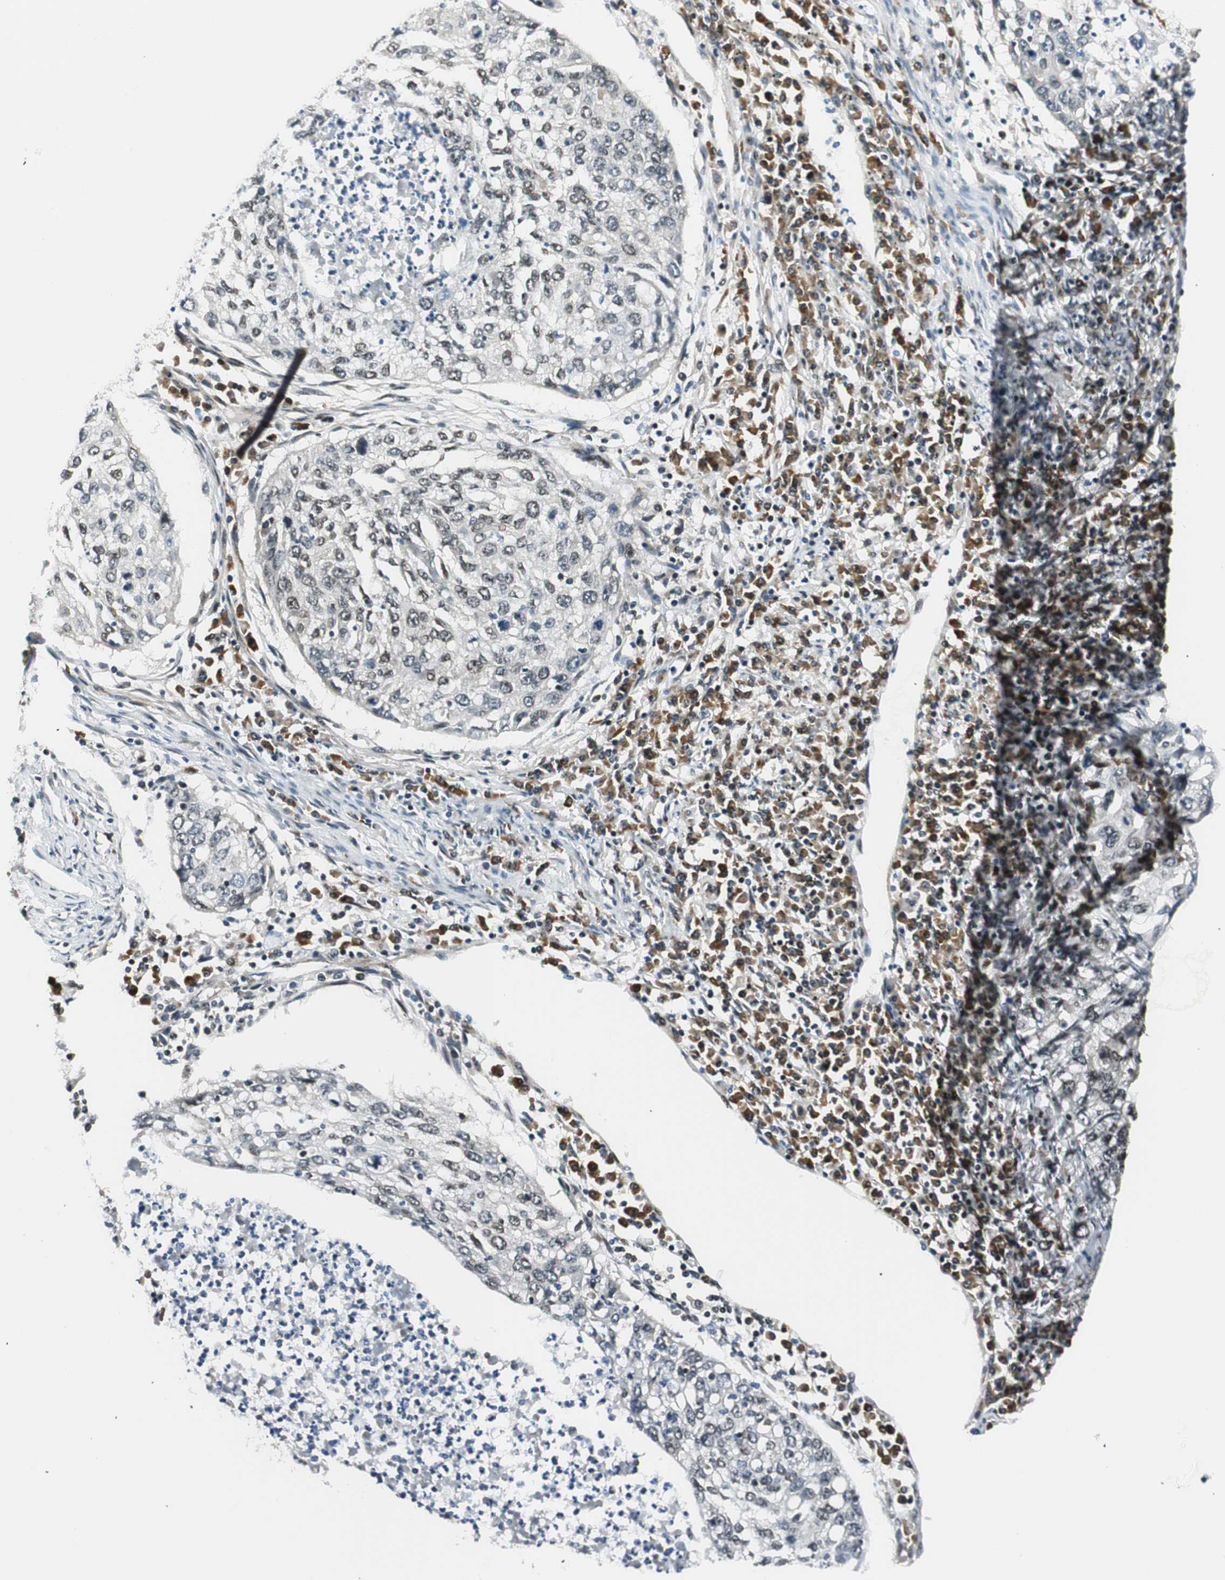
{"staining": {"intensity": "weak", "quantity": "<25%", "location": "nuclear"}, "tissue": "lung cancer", "cell_type": "Tumor cells", "image_type": "cancer", "snomed": [{"axis": "morphology", "description": "Squamous cell carcinoma, NOS"}, {"axis": "topography", "description": "Lung"}], "caption": "Histopathology image shows no significant protein expression in tumor cells of lung squamous cell carcinoma.", "gene": "RING1", "patient": {"sex": "female", "age": 63}}